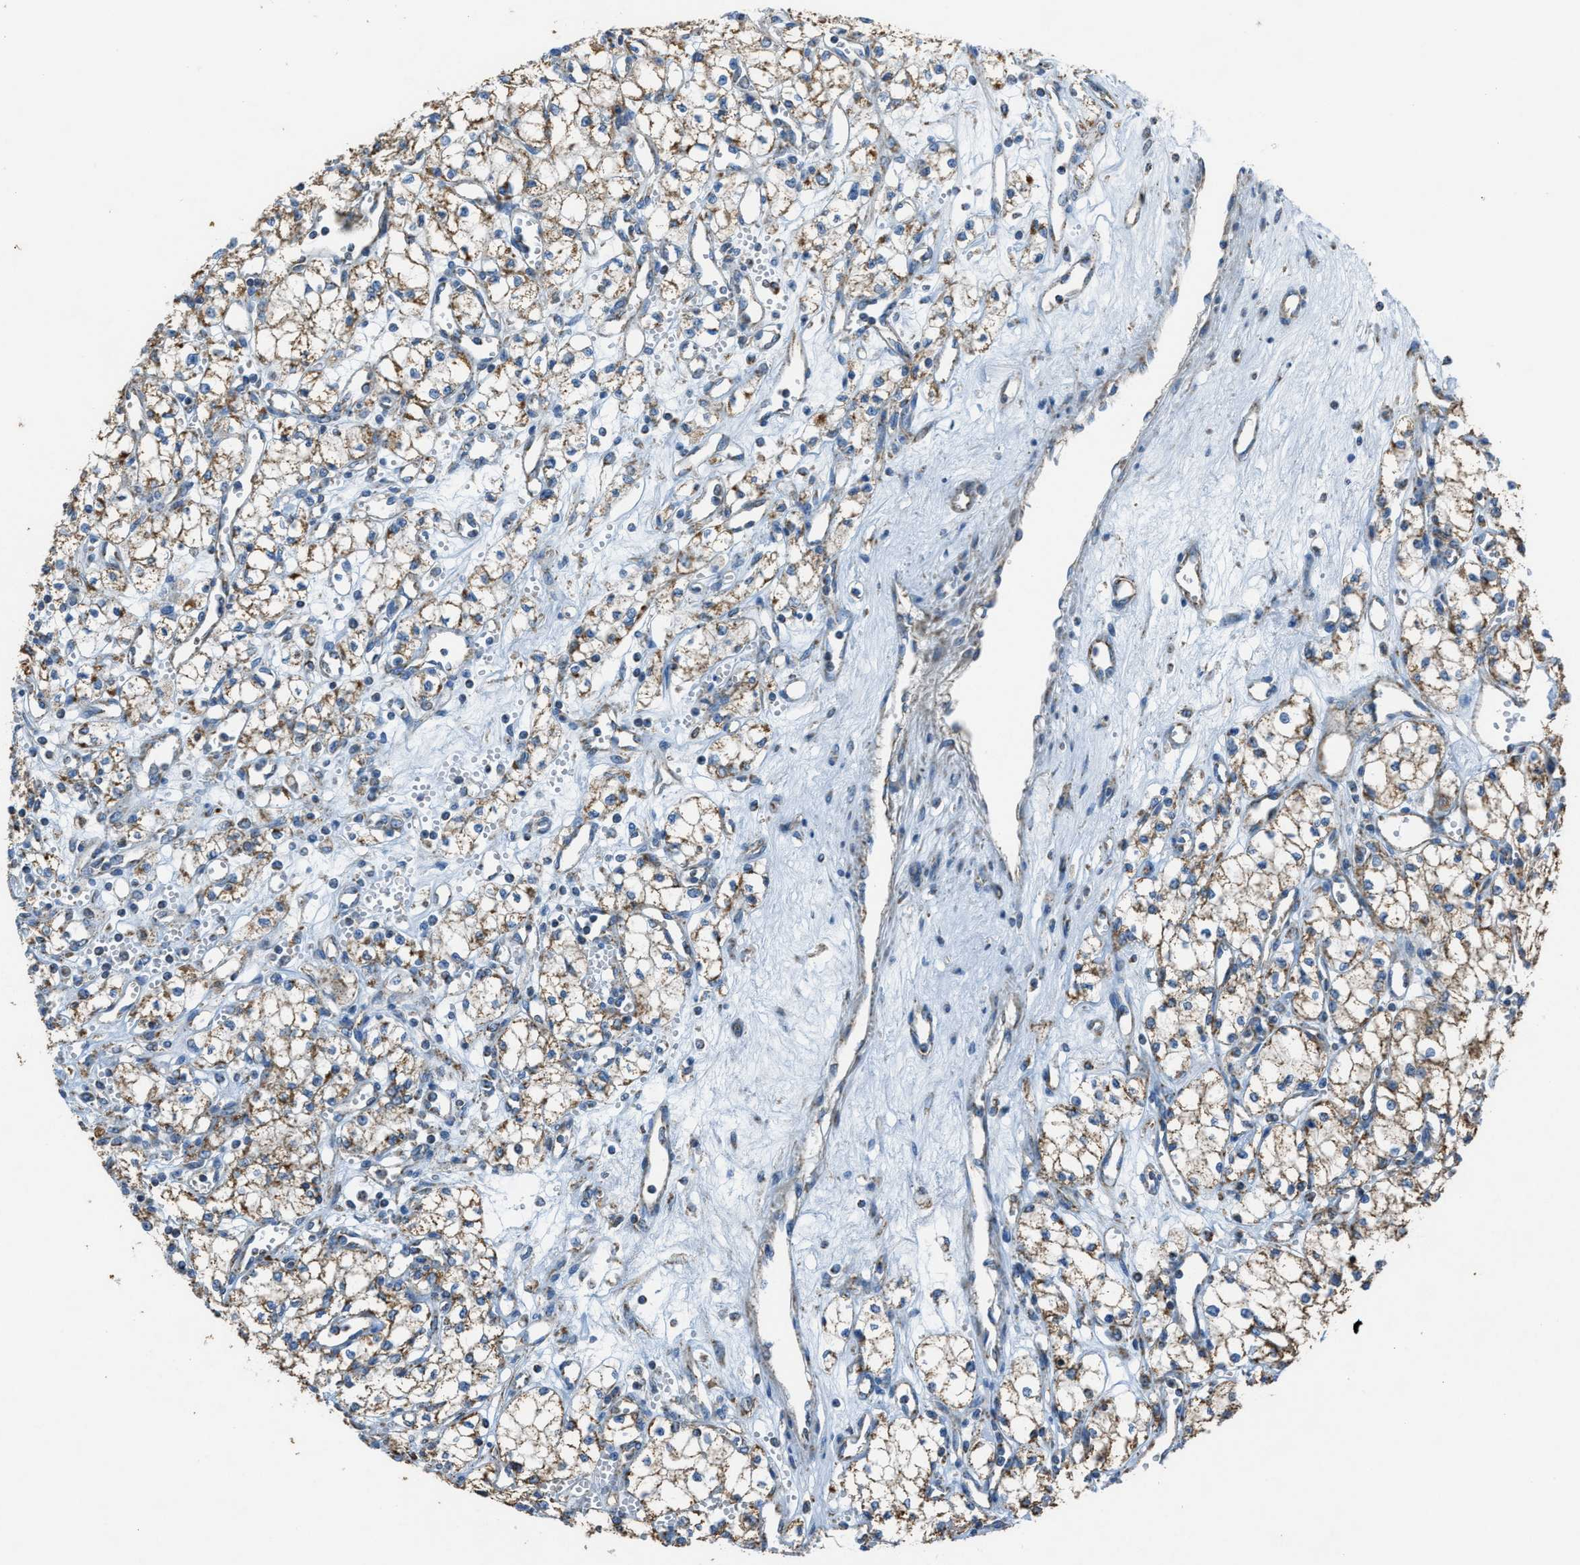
{"staining": {"intensity": "moderate", "quantity": ">75%", "location": "cytoplasmic/membranous"}, "tissue": "renal cancer", "cell_type": "Tumor cells", "image_type": "cancer", "snomed": [{"axis": "morphology", "description": "Adenocarcinoma, NOS"}, {"axis": "topography", "description": "Kidney"}], "caption": "About >75% of tumor cells in renal cancer (adenocarcinoma) display moderate cytoplasmic/membranous protein expression as visualized by brown immunohistochemical staining.", "gene": "SLC25A11", "patient": {"sex": "male", "age": 59}}